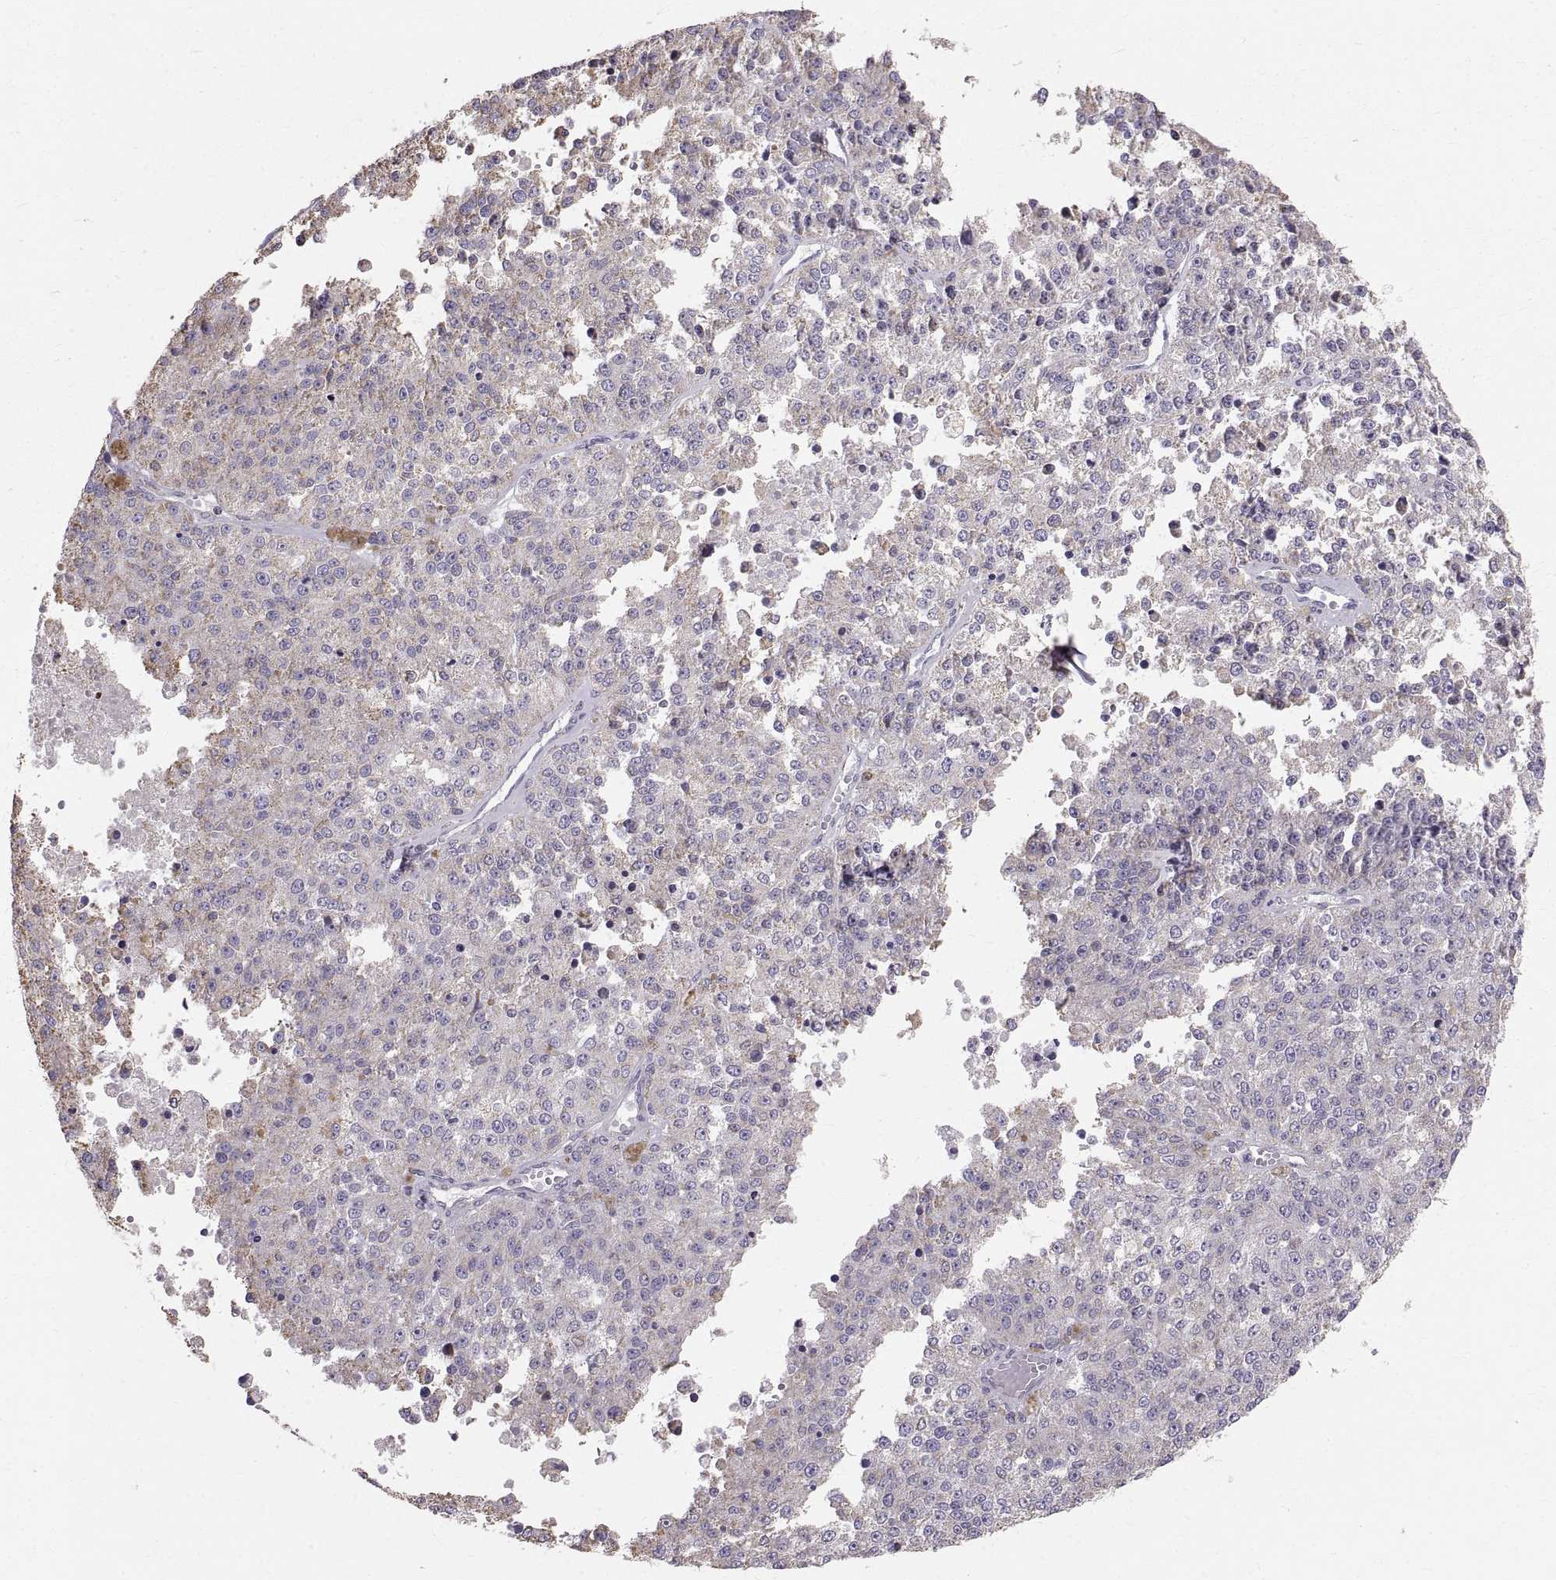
{"staining": {"intensity": "weak", "quantity": "25%-75%", "location": "cytoplasmic/membranous"}, "tissue": "melanoma", "cell_type": "Tumor cells", "image_type": "cancer", "snomed": [{"axis": "morphology", "description": "Malignant melanoma, Metastatic site"}, {"axis": "topography", "description": "Lymph node"}], "caption": "The image demonstrates immunohistochemical staining of melanoma. There is weak cytoplasmic/membranous positivity is appreciated in approximately 25%-75% of tumor cells.", "gene": "STMND1", "patient": {"sex": "female", "age": 64}}